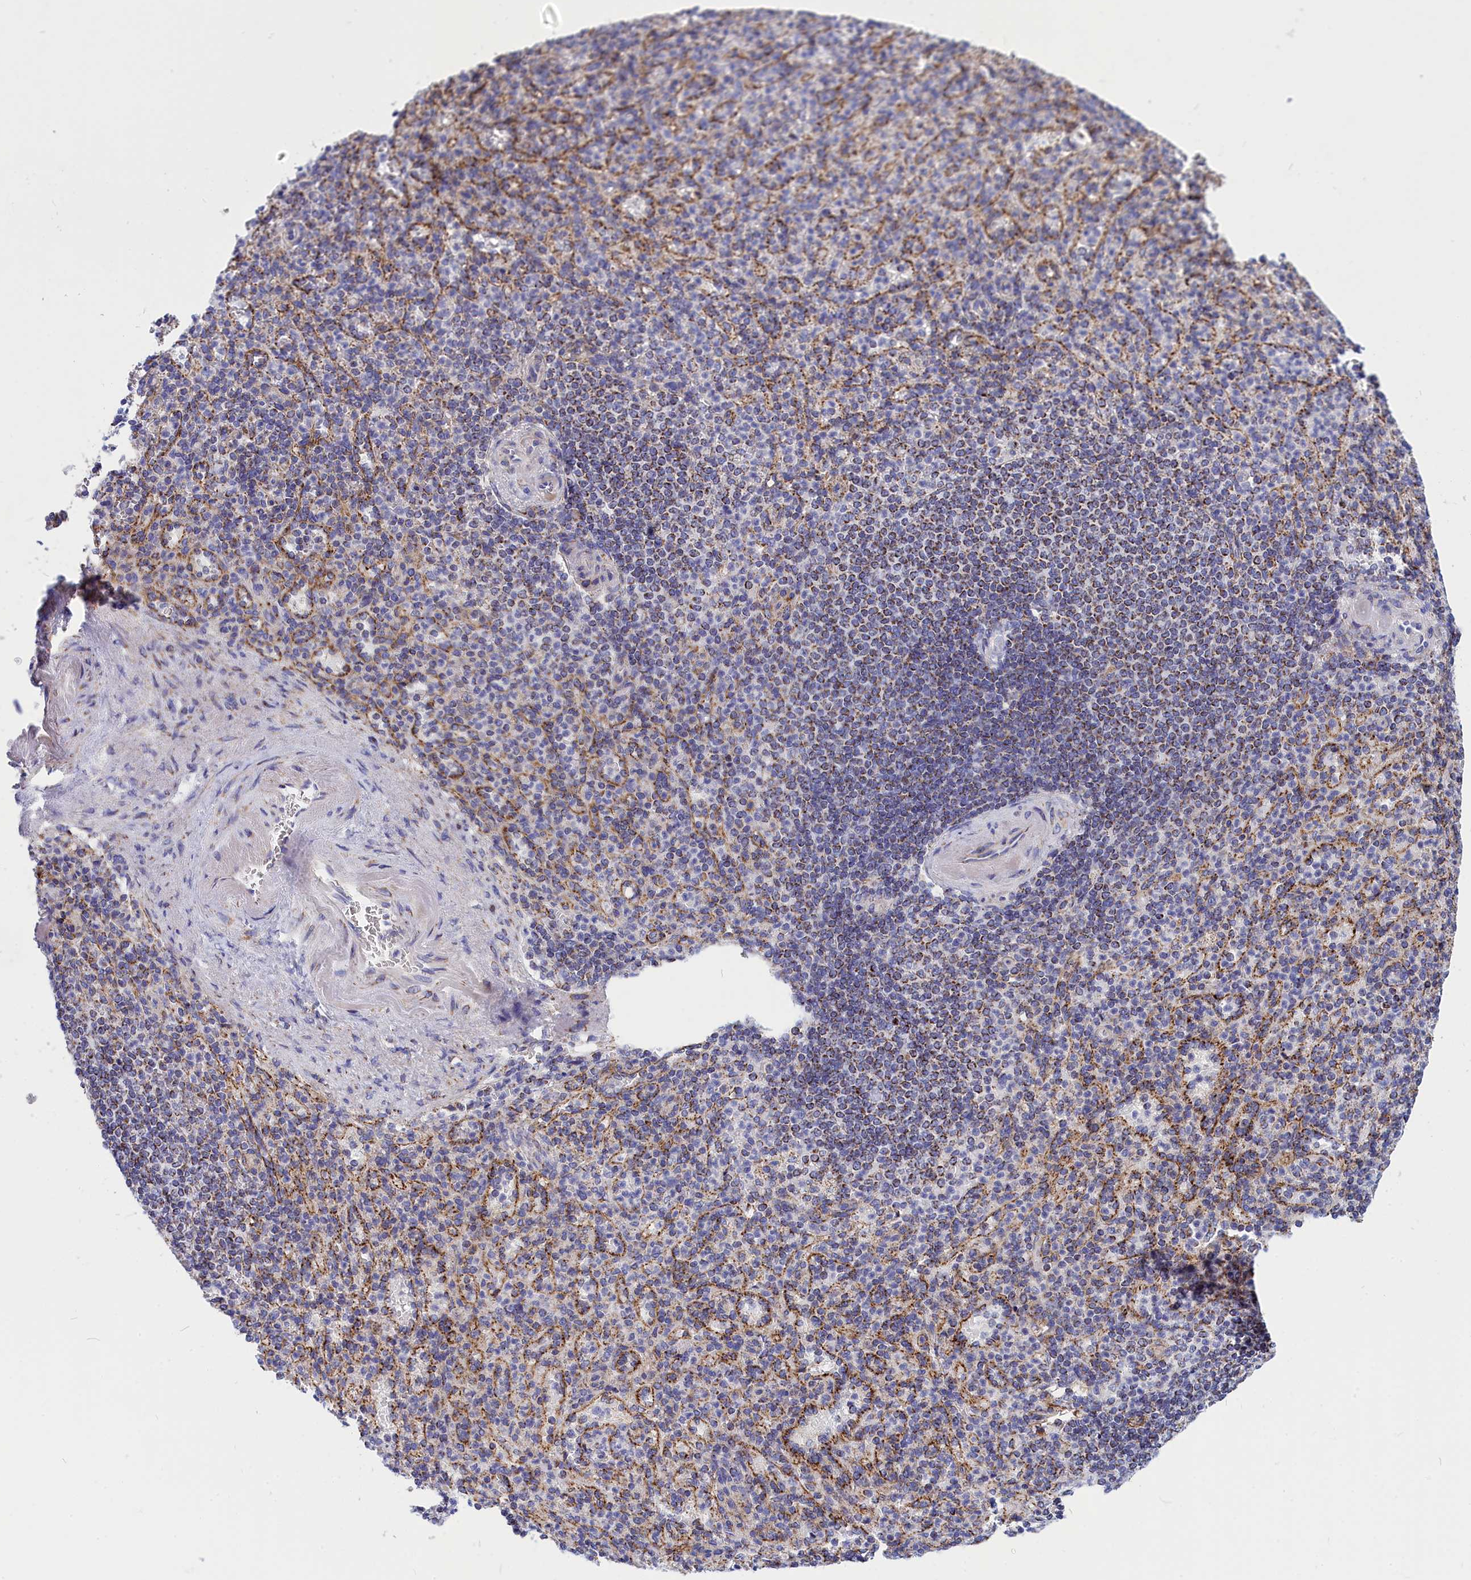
{"staining": {"intensity": "moderate", "quantity": "<25%", "location": "cytoplasmic/membranous"}, "tissue": "spleen", "cell_type": "Cells in red pulp", "image_type": "normal", "snomed": [{"axis": "morphology", "description": "Normal tissue, NOS"}, {"axis": "topography", "description": "Spleen"}], "caption": "Protein staining displays moderate cytoplasmic/membranous positivity in about <25% of cells in red pulp in unremarkable spleen.", "gene": "CCRL2", "patient": {"sex": "female", "age": 74}}